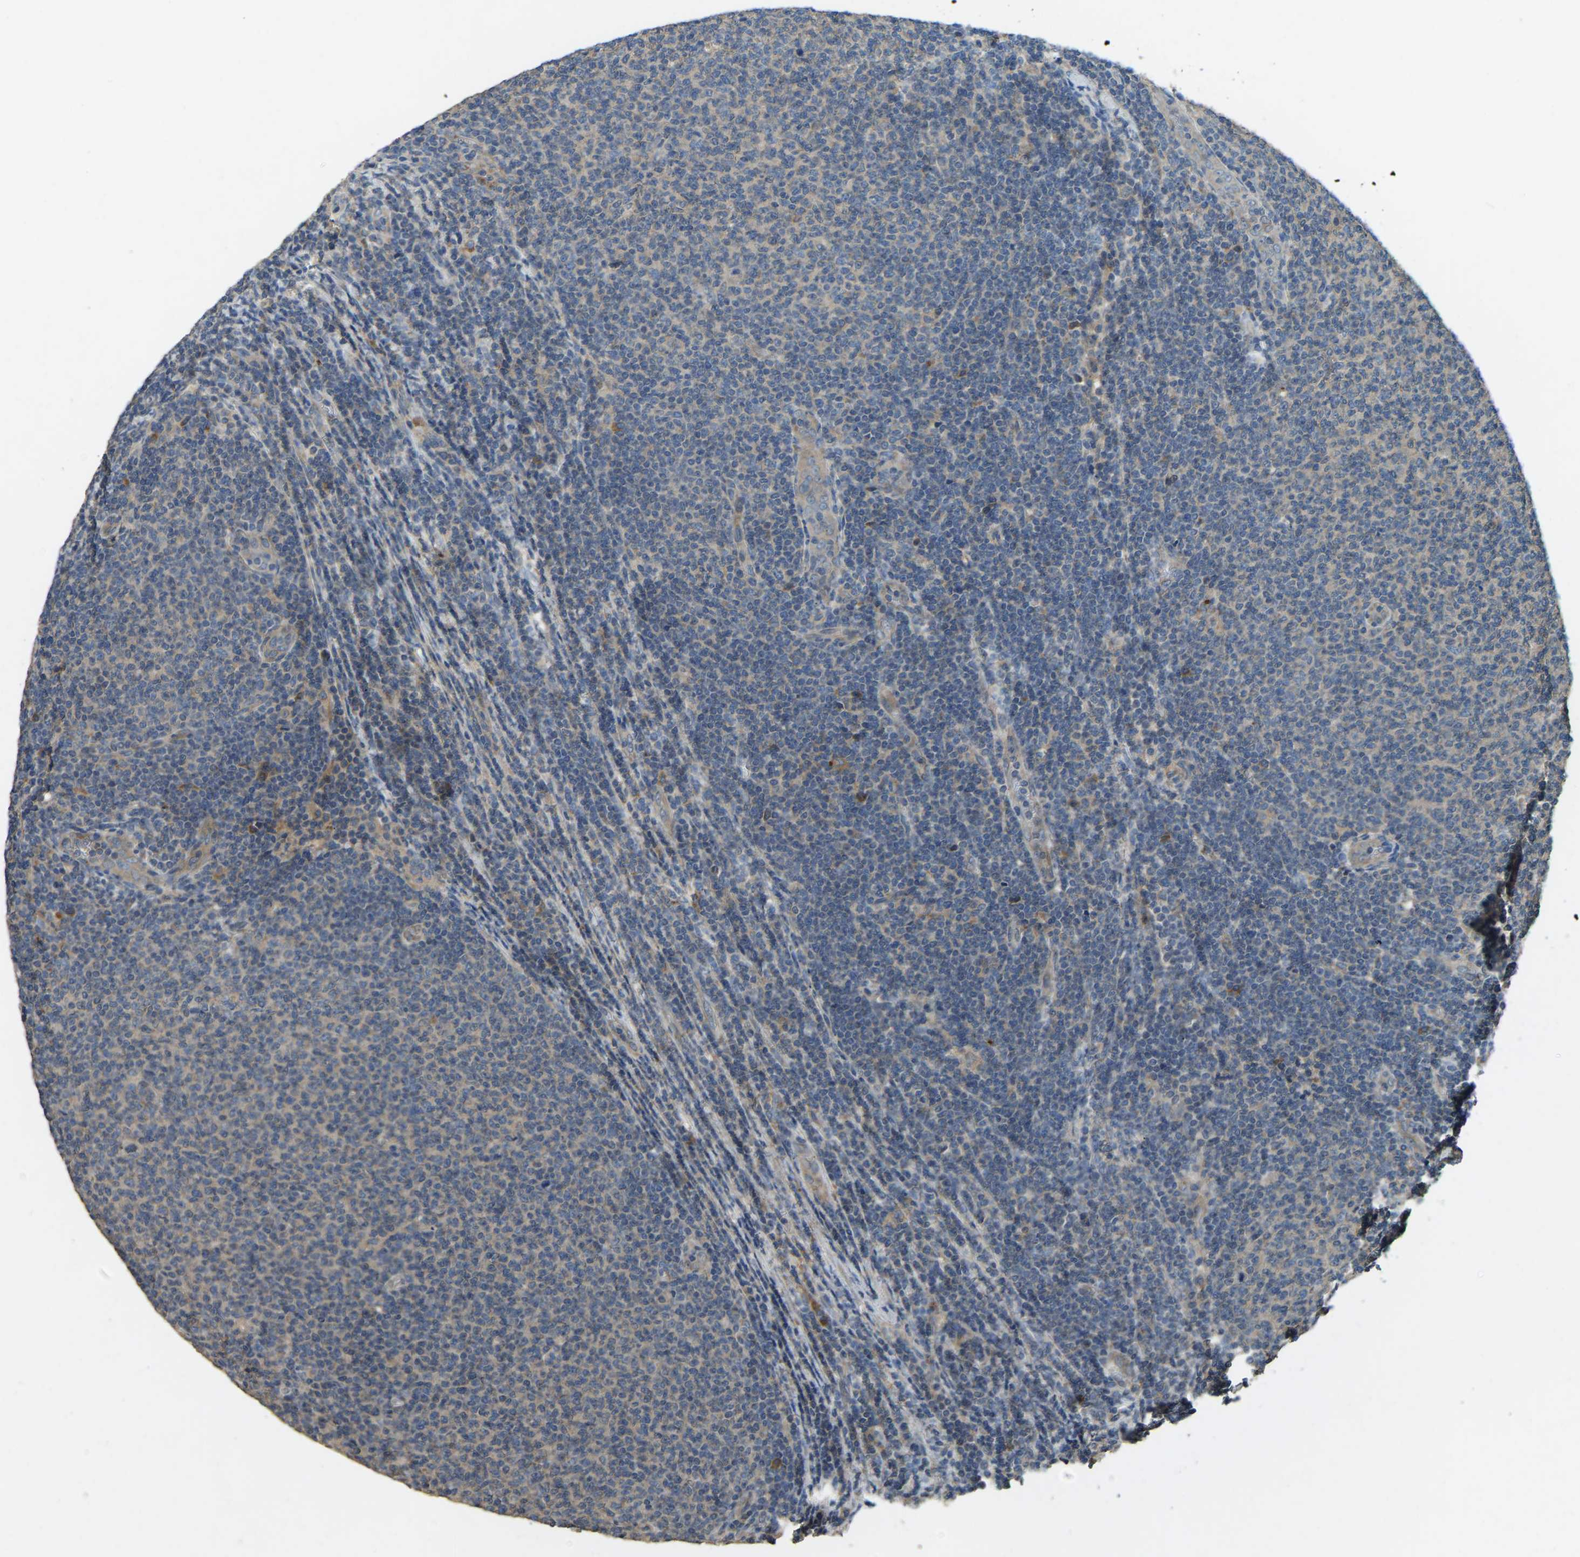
{"staining": {"intensity": "negative", "quantity": "none", "location": "none"}, "tissue": "lymphoma", "cell_type": "Tumor cells", "image_type": "cancer", "snomed": [{"axis": "morphology", "description": "Malignant lymphoma, non-Hodgkin's type, Low grade"}, {"axis": "topography", "description": "Lymph node"}], "caption": "Micrograph shows no protein staining in tumor cells of malignant lymphoma, non-Hodgkin's type (low-grade) tissue. (DAB immunohistochemistry visualized using brightfield microscopy, high magnification).", "gene": "ATP8B1", "patient": {"sex": "male", "age": 66}}